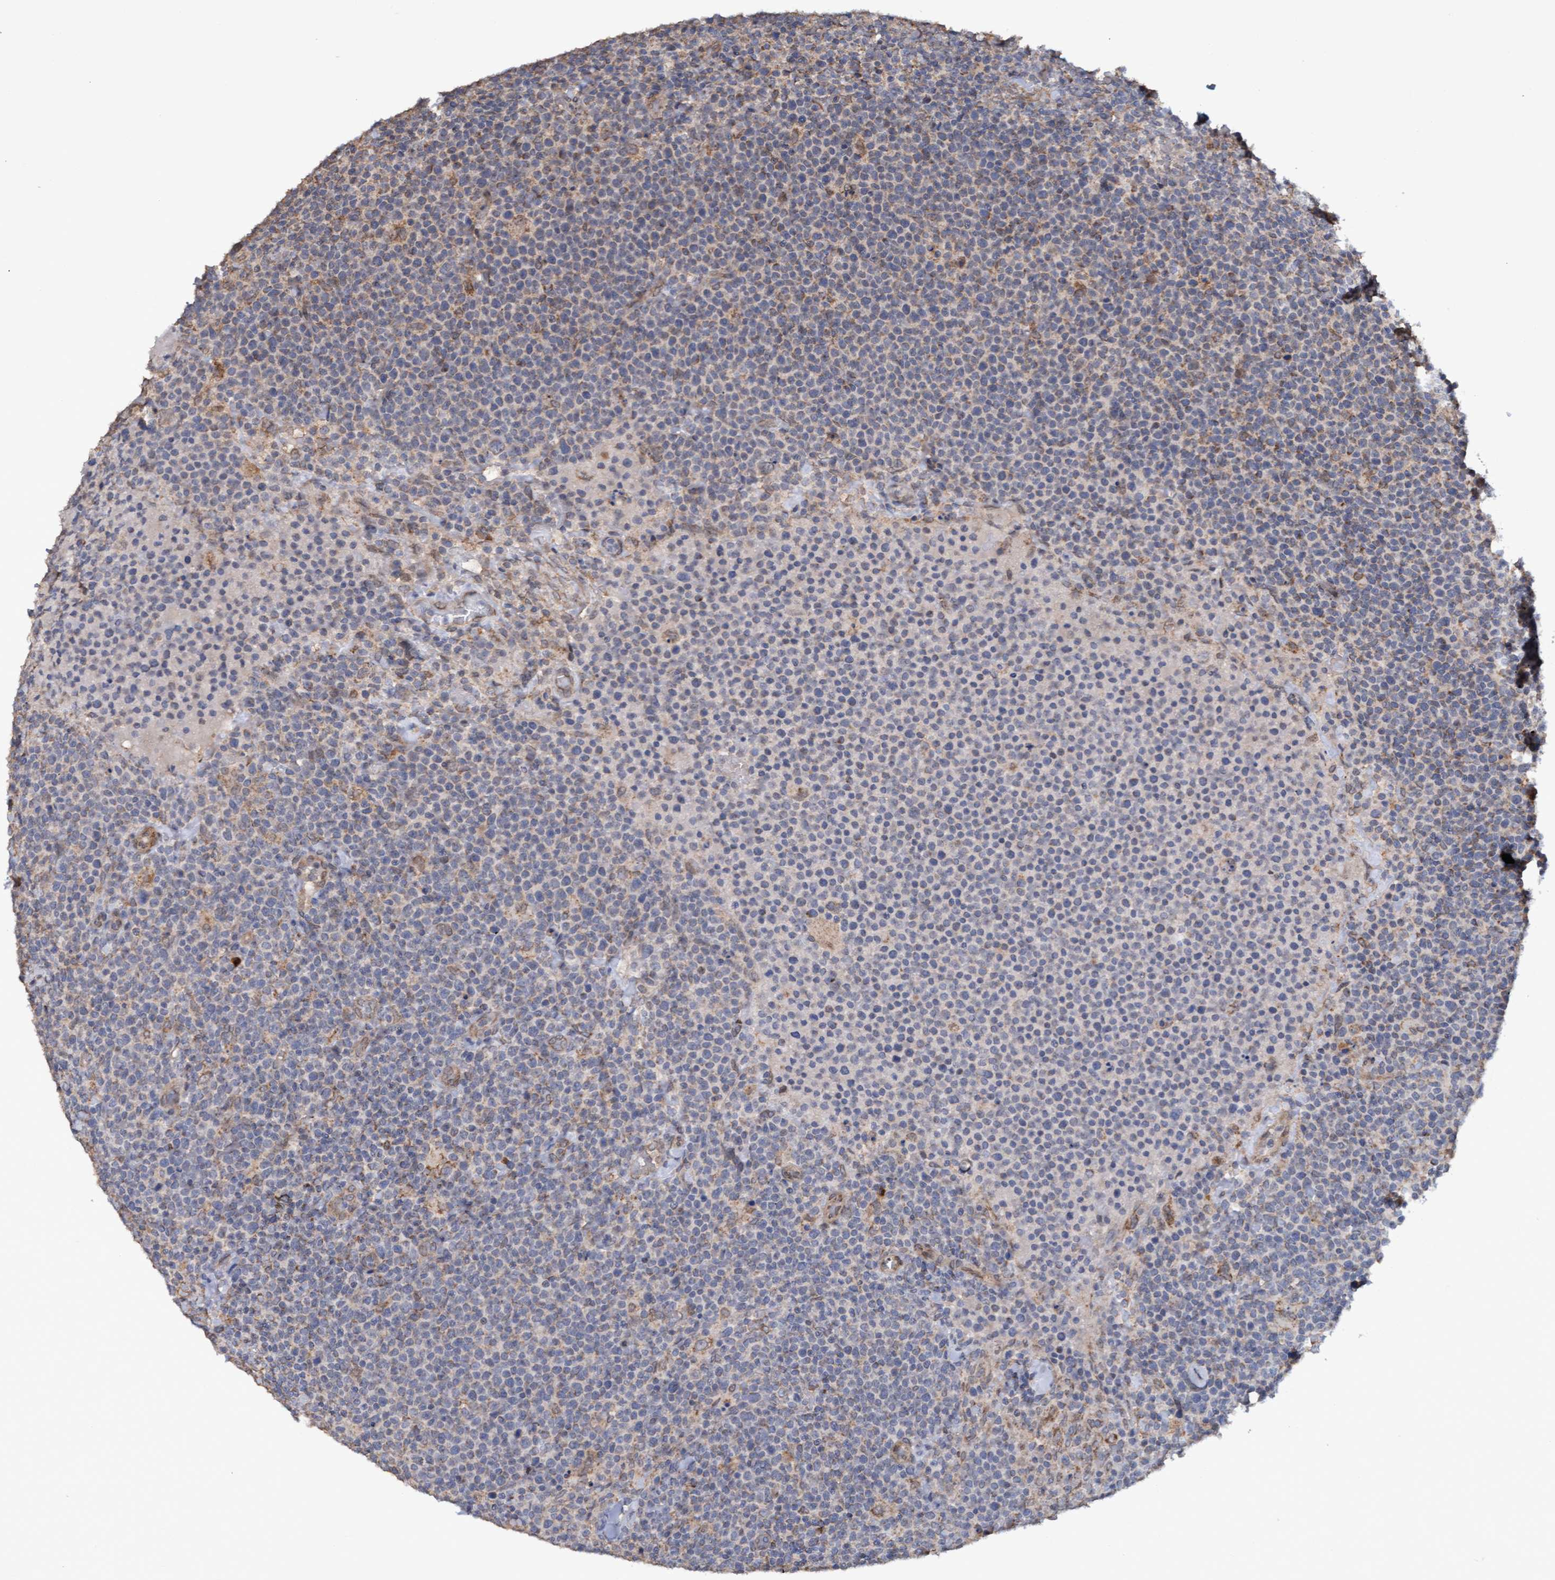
{"staining": {"intensity": "weak", "quantity": "<25%", "location": "cytoplasmic/membranous"}, "tissue": "lymphoma", "cell_type": "Tumor cells", "image_type": "cancer", "snomed": [{"axis": "morphology", "description": "Malignant lymphoma, non-Hodgkin's type, High grade"}, {"axis": "topography", "description": "Lymph node"}], "caption": "An IHC image of lymphoma is shown. There is no staining in tumor cells of lymphoma.", "gene": "MGLL", "patient": {"sex": "male", "age": 61}}